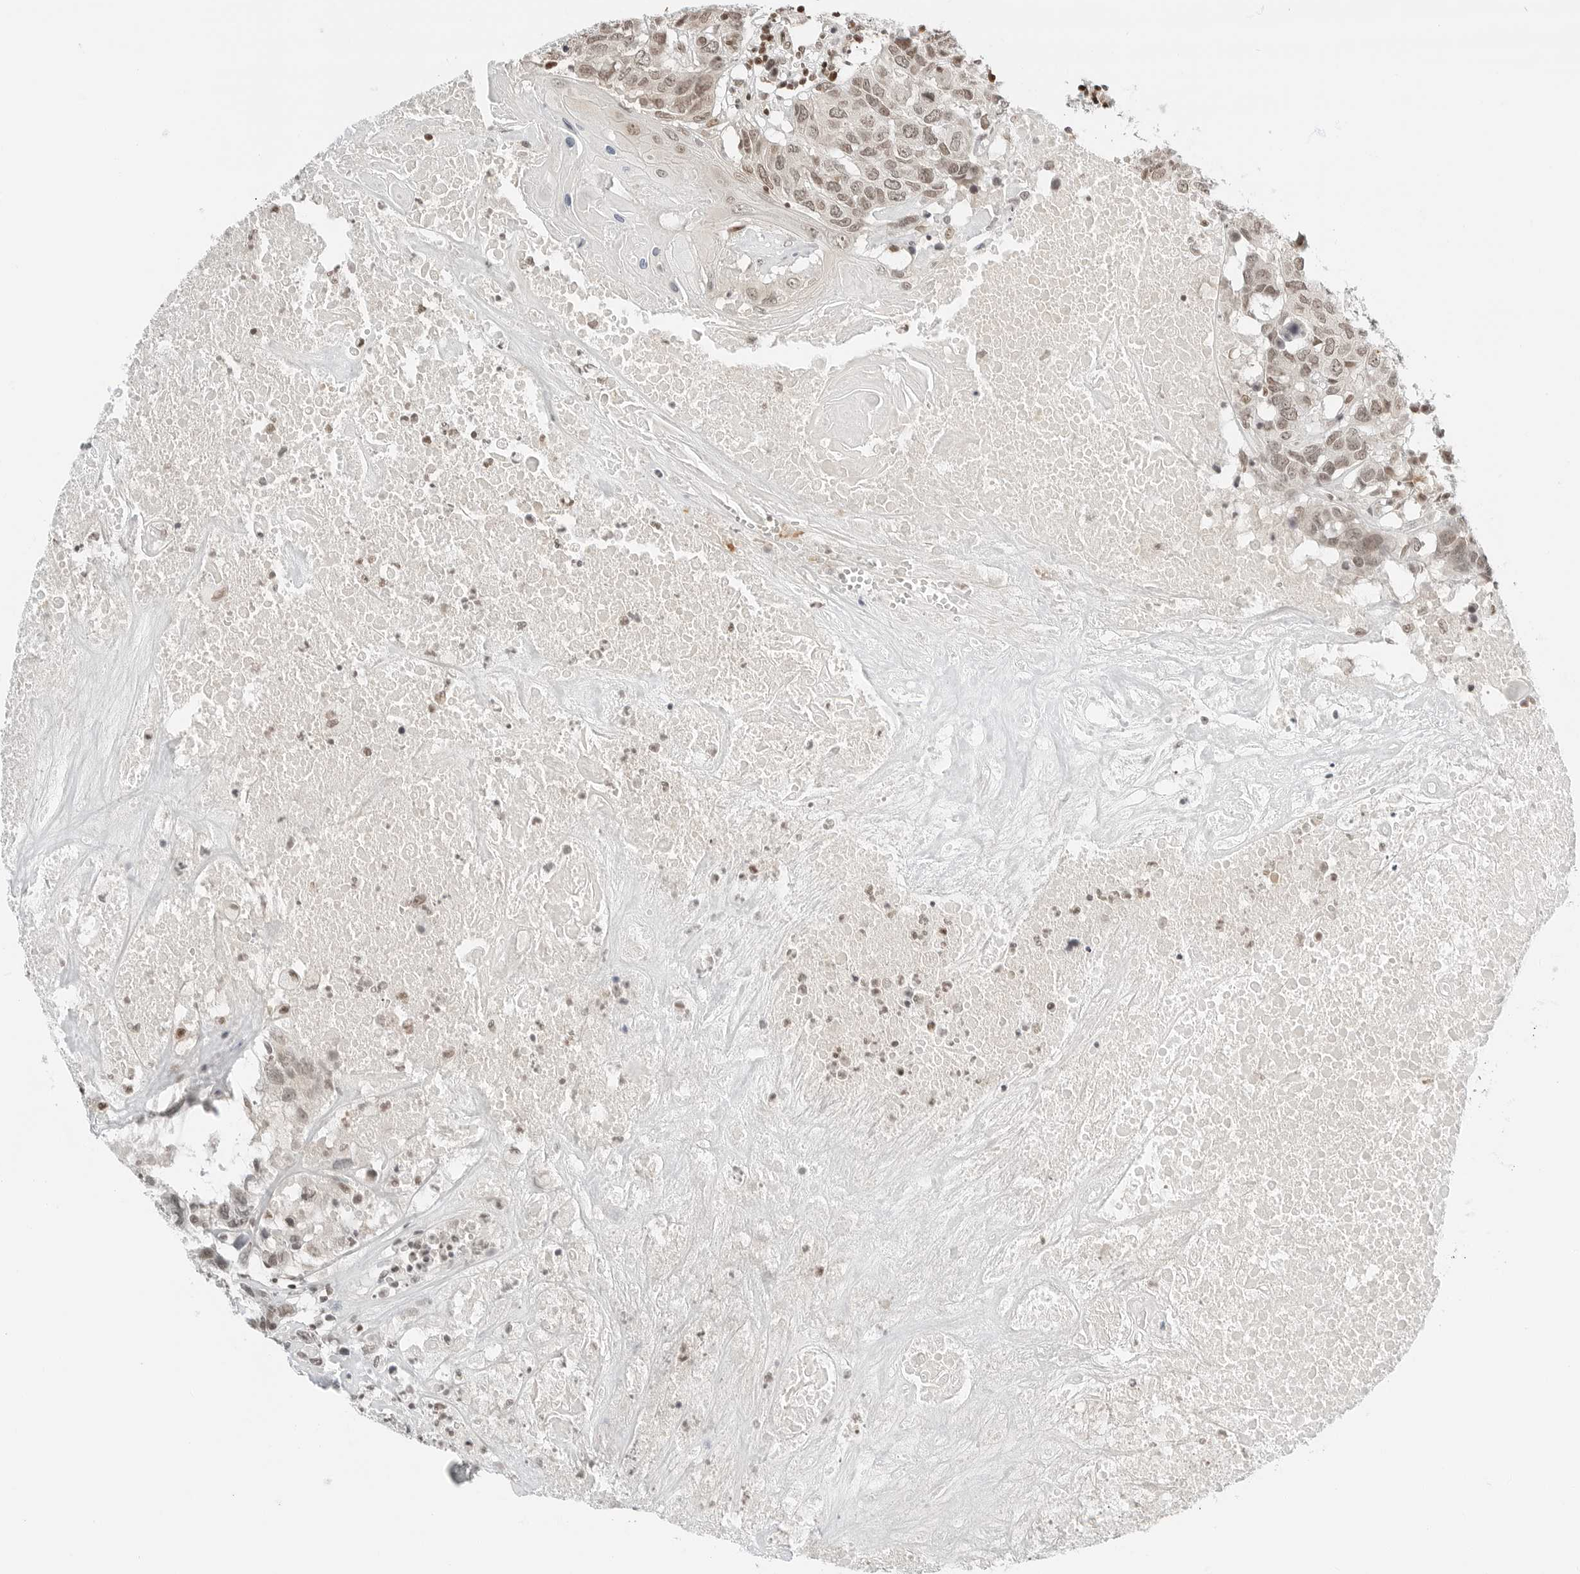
{"staining": {"intensity": "weak", "quantity": ">75%", "location": "nuclear"}, "tissue": "head and neck cancer", "cell_type": "Tumor cells", "image_type": "cancer", "snomed": [{"axis": "morphology", "description": "Squamous cell carcinoma, NOS"}, {"axis": "topography", "description": "Head-Neck"}], "caption": "Protein staining exhibits weak nuclear expression in about >75% of tumor cells in head and neck cancer.", "gene": "CRTC2", "patient": {"sex": "male", "age": 66}}